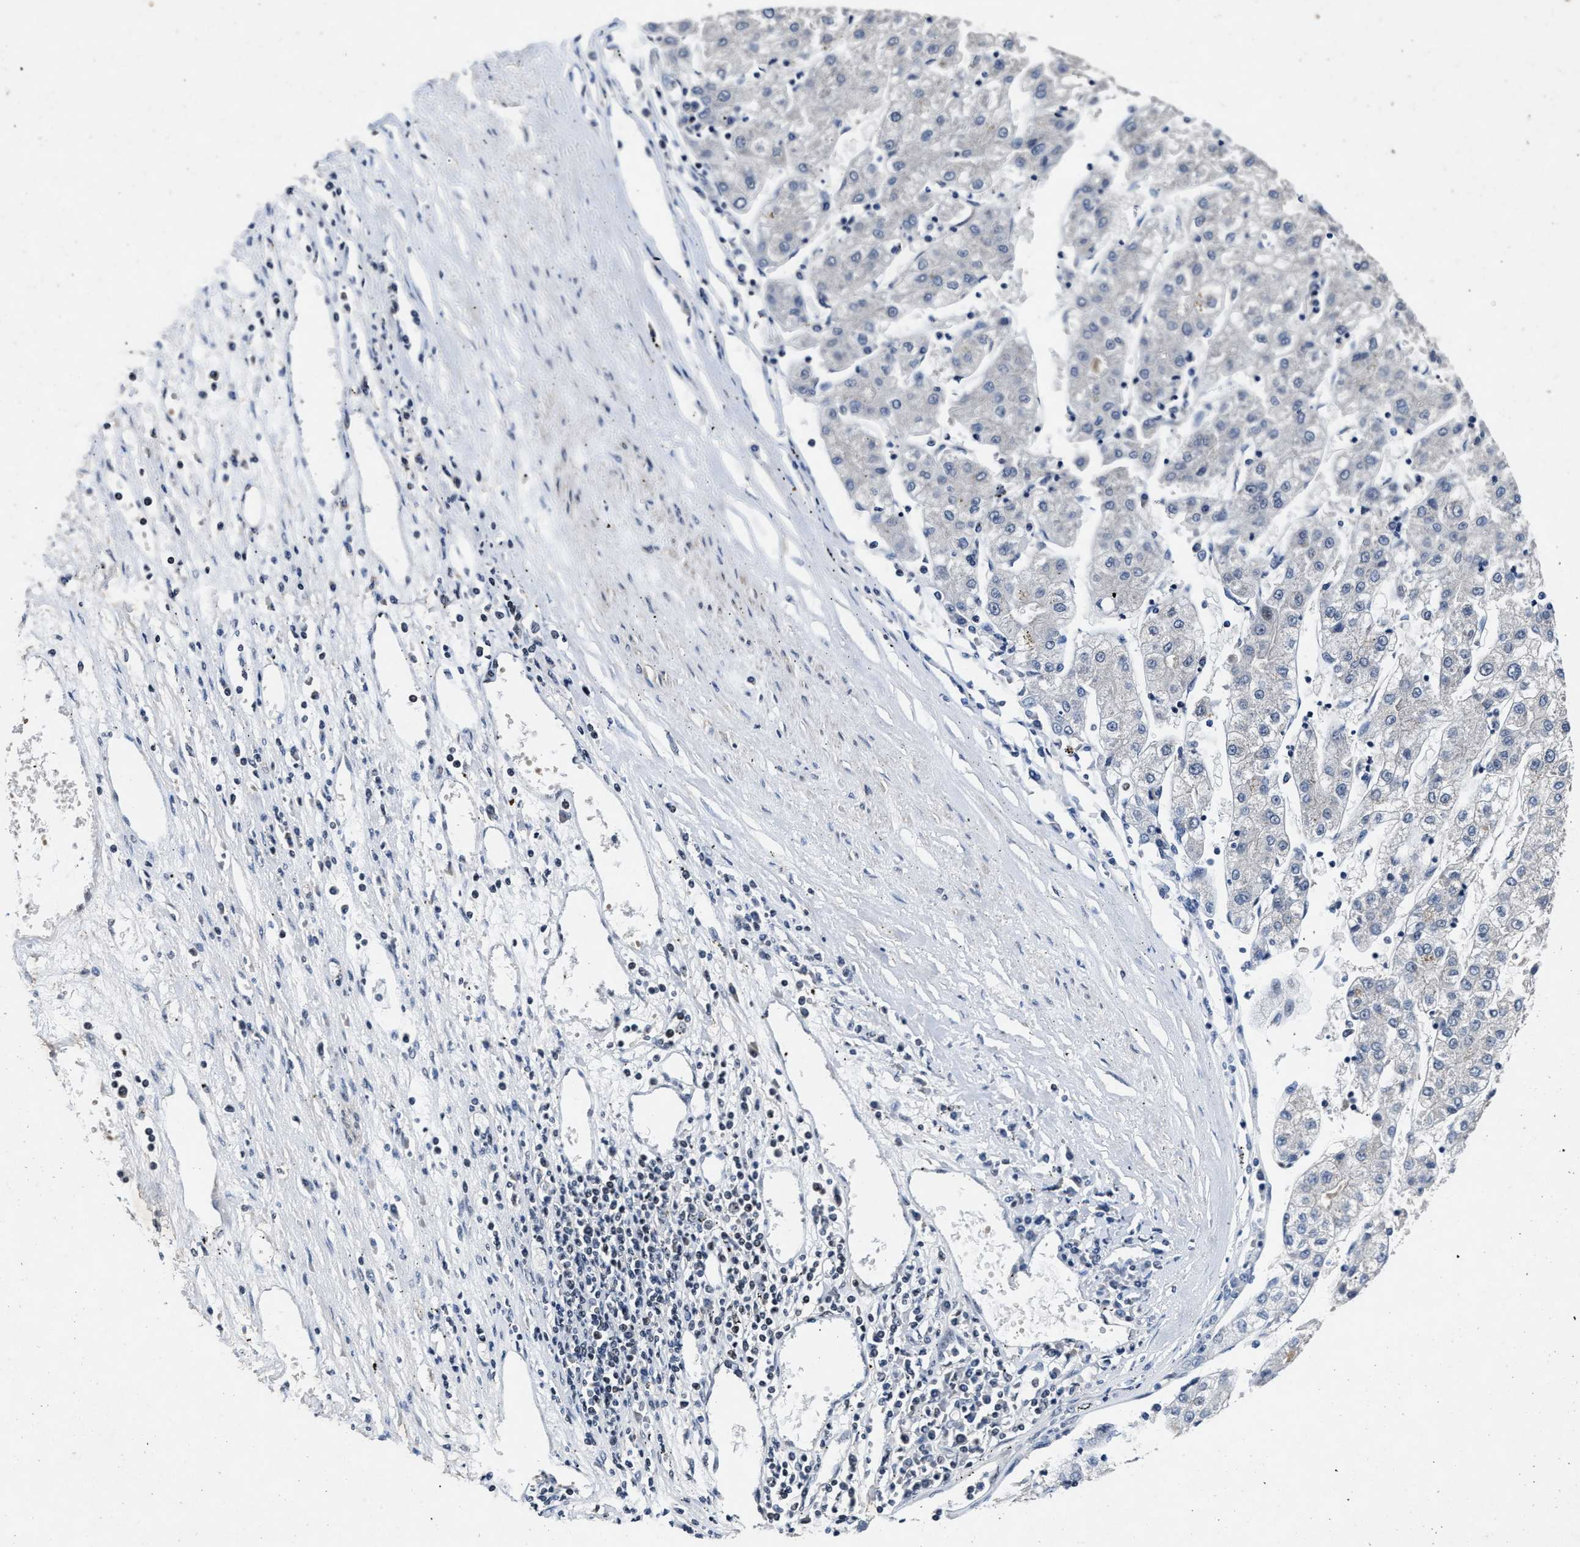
{"staining": {"intensity": "negative", "quantity": "none", "location": "none"}, "tissue": "liver cancer", "cell_type": "Tumor cells", "image_type": "cancer", "snomed": [{"axis": "morphology", "description": "Carcinoma, Hepatocellular, NOS"}, {"axis": "topography", "description": "Liver"}], "caption": "Immunohistochemistry micrograph of human liver cancer (hepatocellular carcinoma) stained for a protein (brown), which reveals no positivity in tumor cells.", "gene": "ZNF233", "patient": {"sex": "male", "age": 72}}